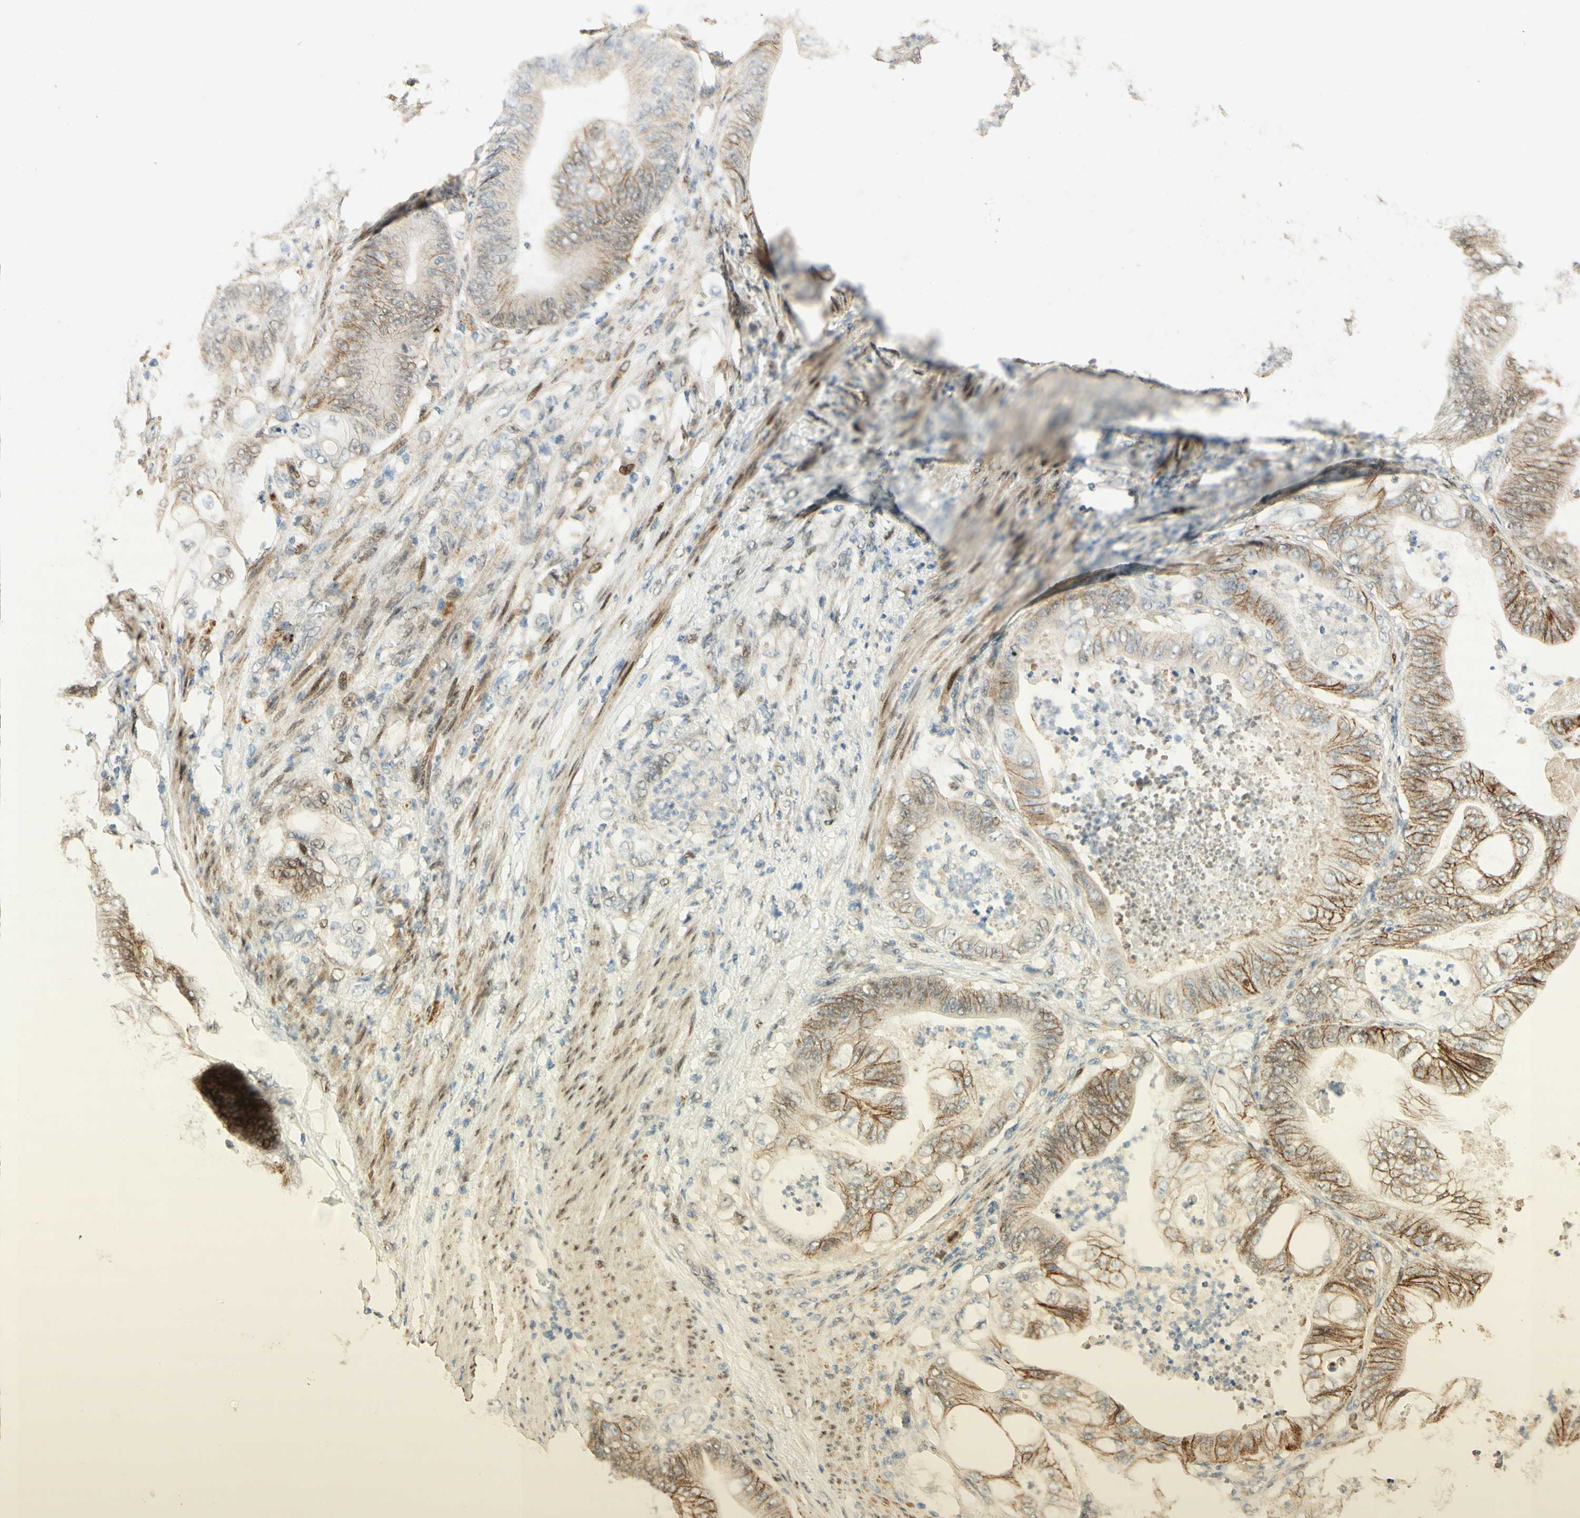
{"staining": {"intensity": "moderate", "quantity": ">75%", "location": "cytoplasmic/membranous"}, "tissue": "stomach cancer", "cell_type": "Tumor cells", "image_type": "cancer", "snomed": [{"axis": "morphology", "description": "Adenocarcinoma, NOS"}, {"axis": "topography", "description": "Stomach"}], "caption": "There is medium levels of moderate cytoplasmic/membranous staining in tumor cells of stomach cancer, as demonstrated by immunohistochemical staining (brown color).", "gene": "FOXP1", "patient": {"sex": "female", "age": 73}}